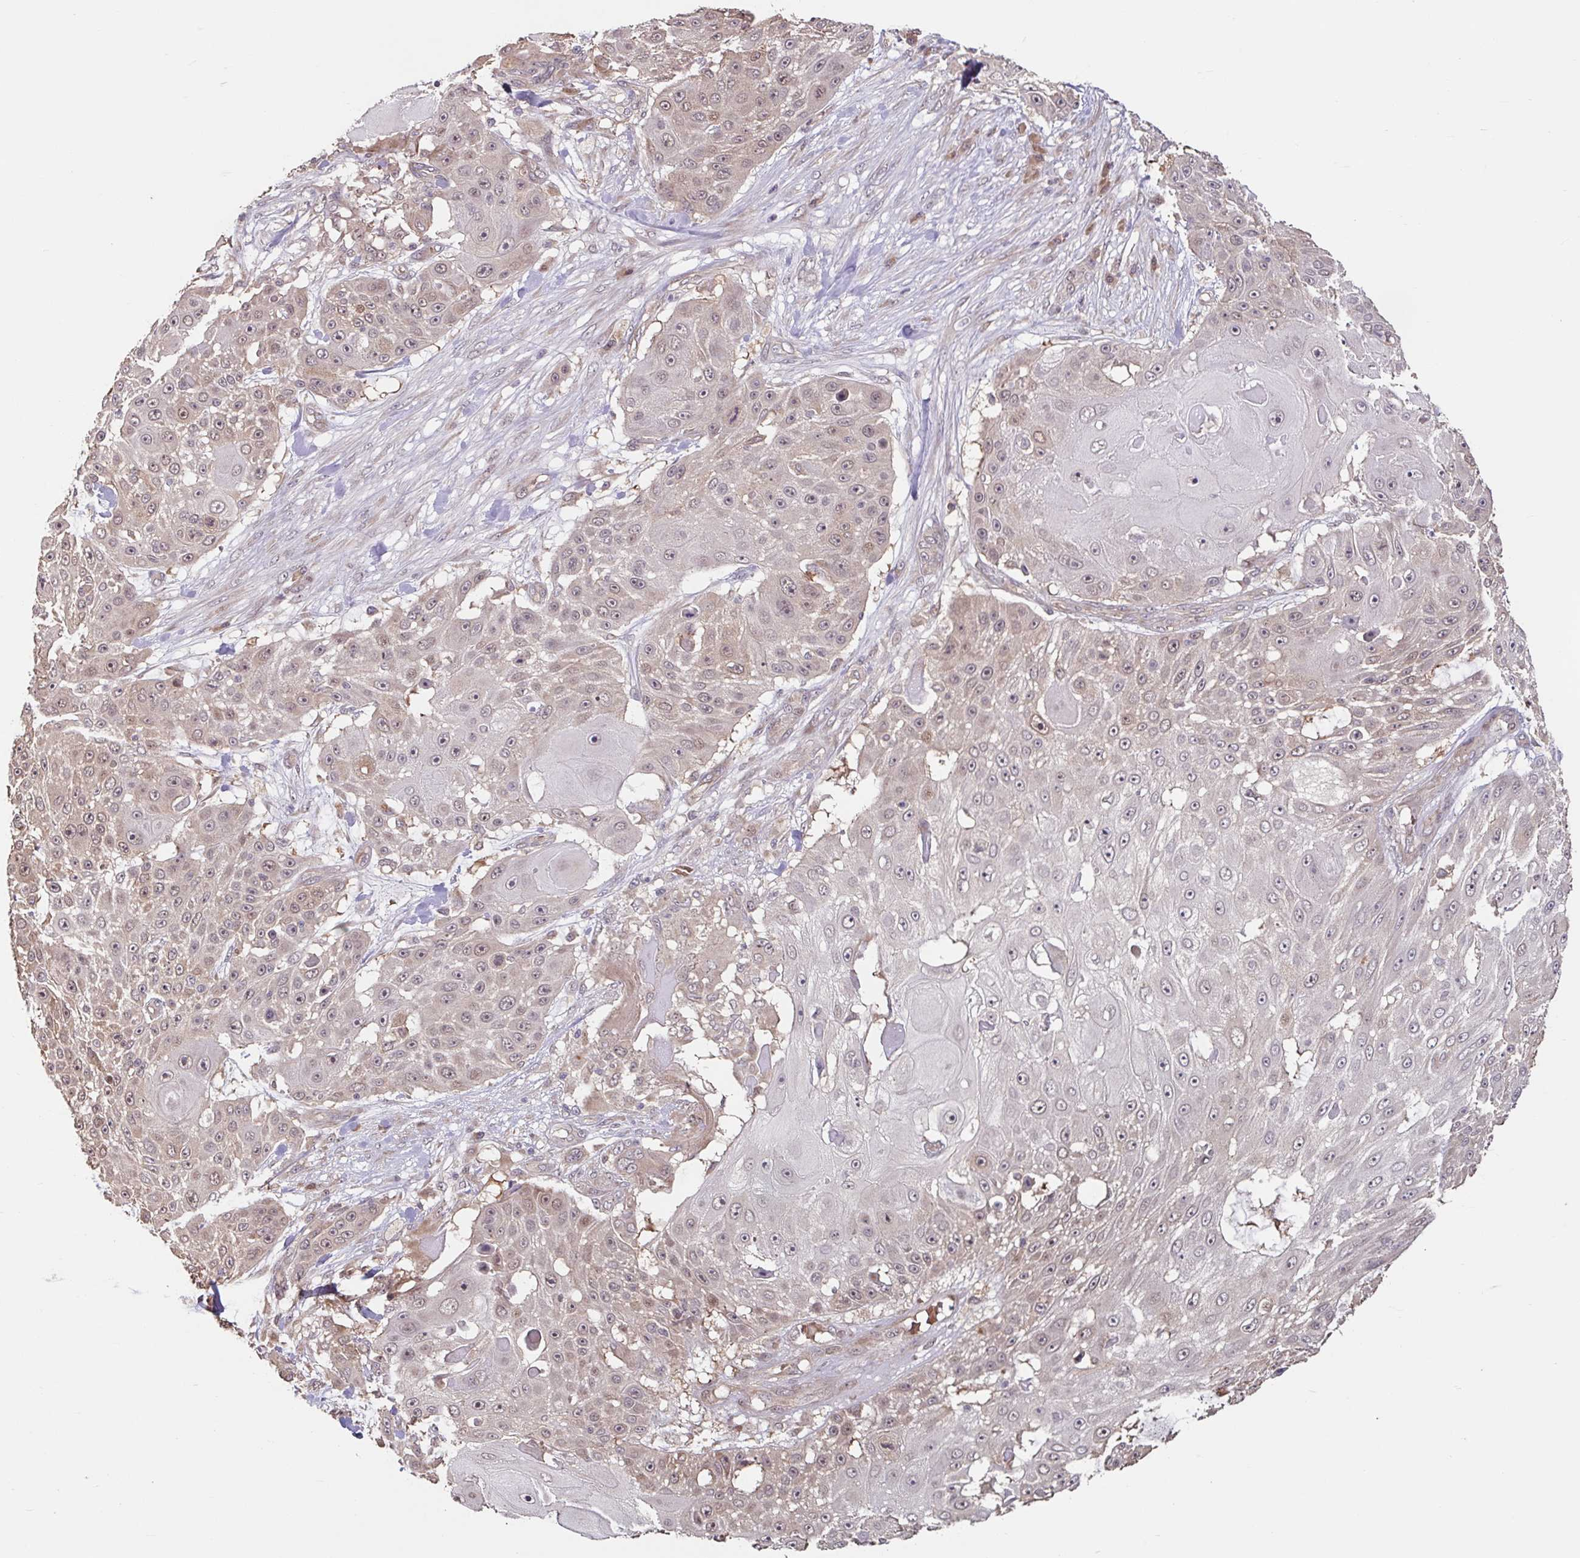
{"staining": {"intensity": "moderate", "quantity": "25%-75%", "location": "nuclear"}, "tissue": "skin cancer", "cell_type": "Tumor cells", "image_type": "cancer", "snomed": [{"axis": "morphology", "description": "Squamous cell carcinoma, NOS"}, {"axis": "topography", "description": "Skin"}], "caption": "This micrograph reveals squamous cell carcinoma (skin) stained with IHC to label a protein in brown. The nuclear of tumor cells show moderate positivity for the protein. Nuclei are counter-stained blue.", "gene": "STYXL1", "patient": {"sex": "female", "age": 86}}